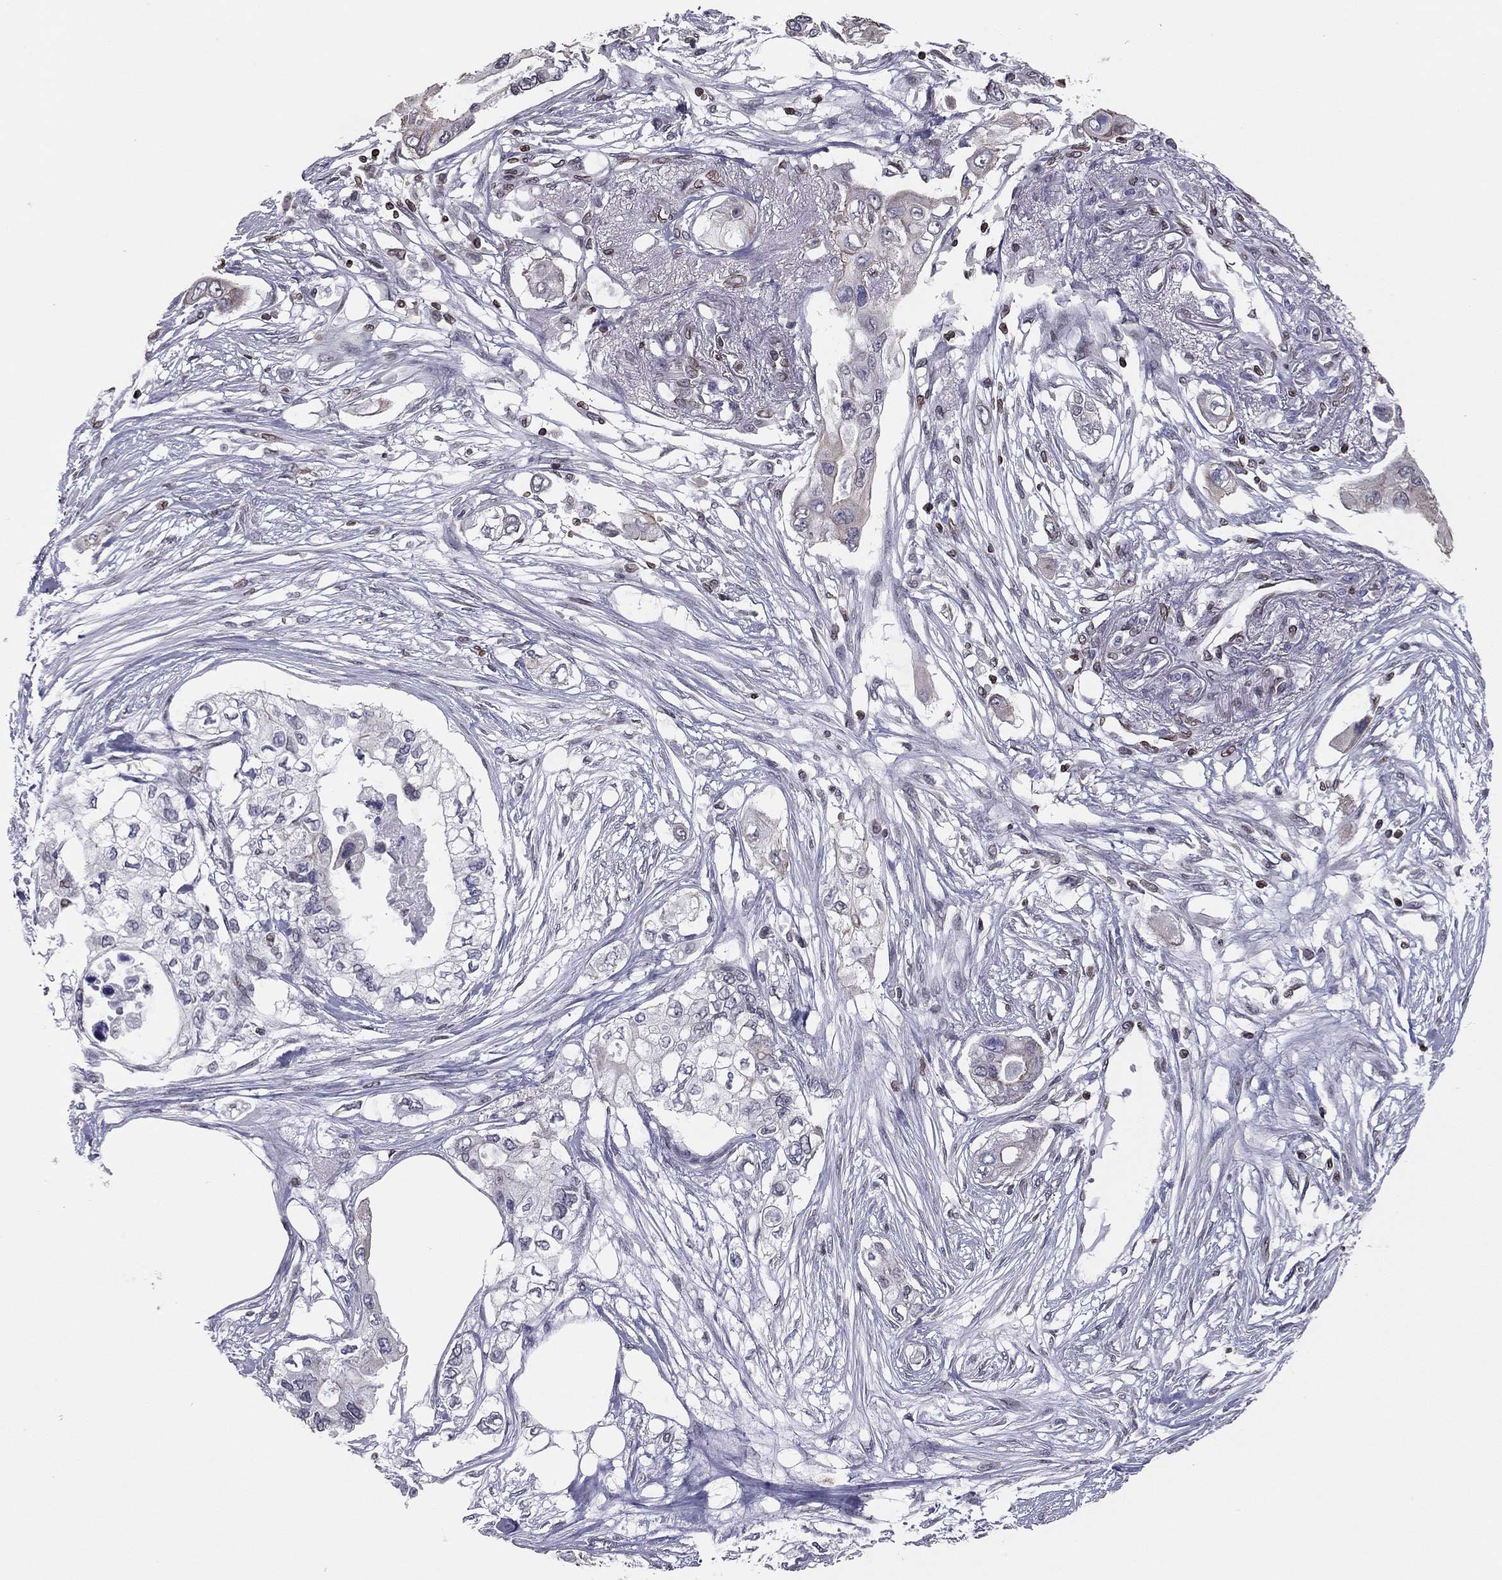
{"staining": {"intensity": "negative", "quantity": "none", "location": "none"}, "tissue": "pancreatic cancer", "cell_type": "Tumor cells", "image_type": "cancer", "snomed": [{"axis": "morphology", "description": "Adenocarcinoma, NOS"}, {"axis": "topography", "description": "Pancreas"}], "caption": "There is no significant expression in tumor cells of adenocarcinoma (pancreatic).", "gene": "ESPL1", "patient": {"sex": "female", "age": 63}}